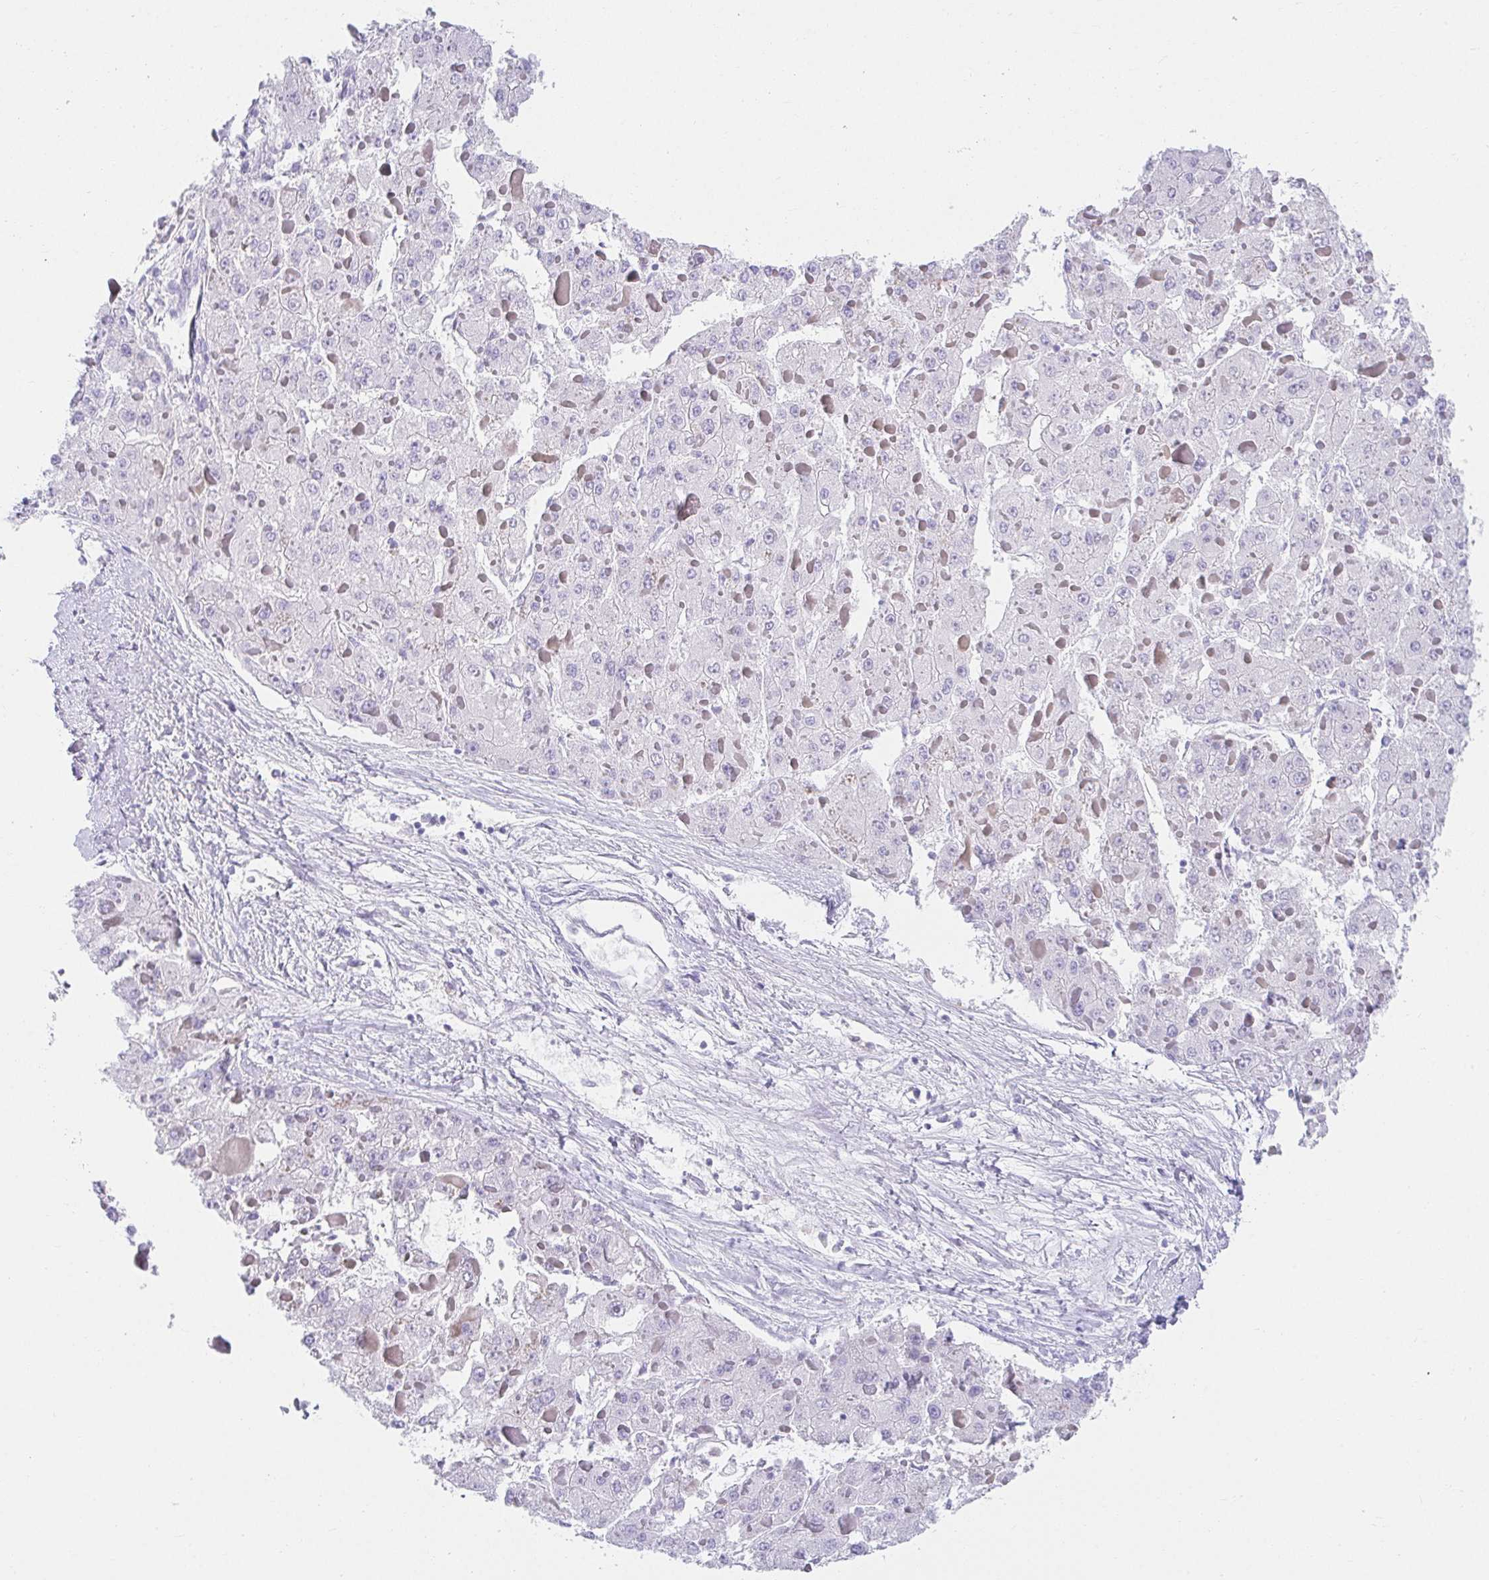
{"staining": {"intensity": "negative", "quantity": "none", "location": "none"}, "tissue": "liver cancer", "cell_type": "Tumor cells", "image_type": "cancer", "snomed": [{"axis": "morphology", "description": "Carcinoma, Hepatocellular, NOS"}, {"axis": "topography", "description": "Liver"}], "caption": "DAB (3,3'-diaminobenzidine) immunohistochemical staining of liver cancer (hepatocellular carcinoma) shows no significant positivity in tumor cells.", "gene": "VGLL1", "patient": {"sex": "female", "age": 73}}